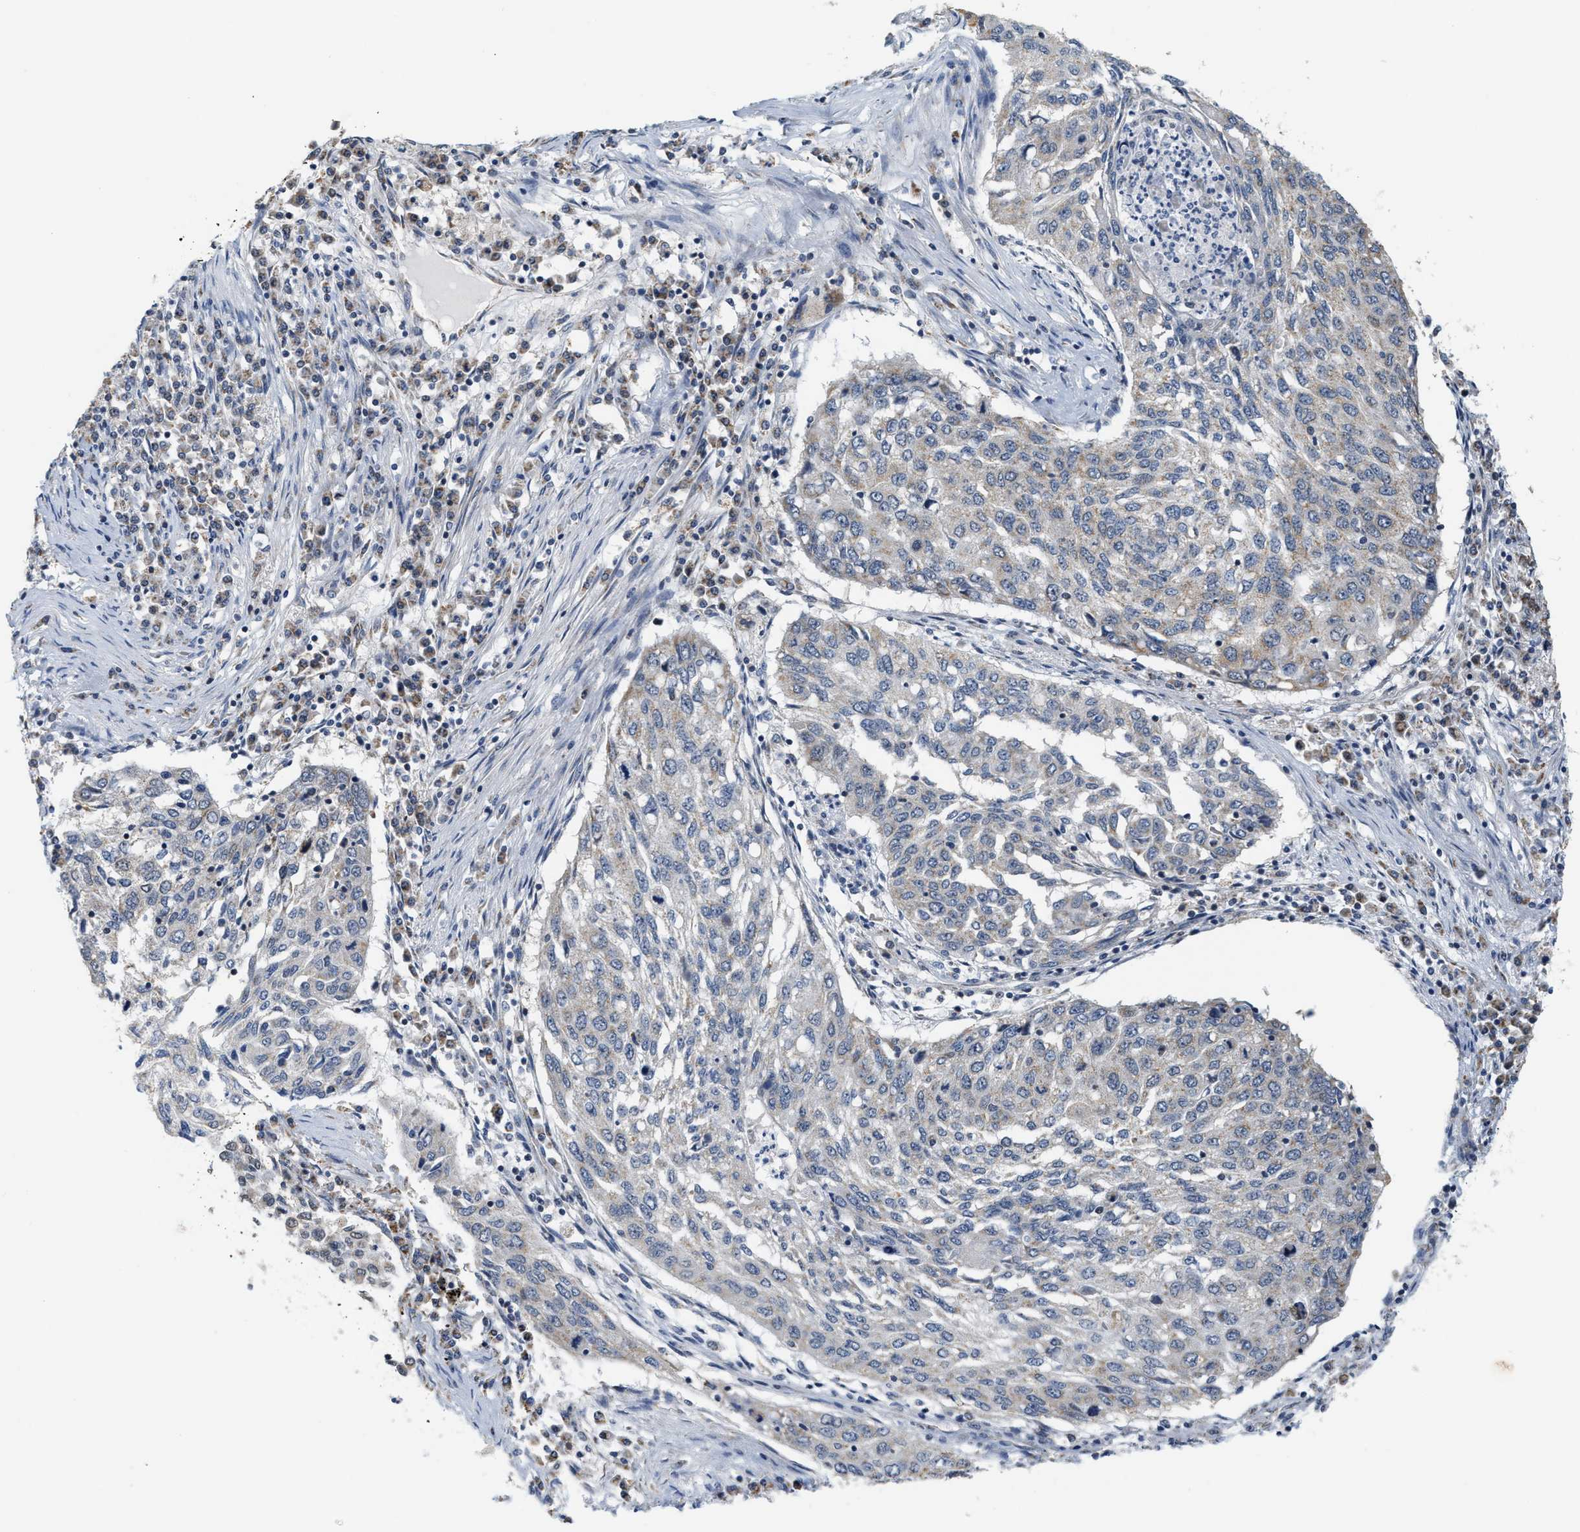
{"staining": {"intensity": "negative", "quantity": "none", "location": "none"}, "tissue": "lung cancer", "cell_type": "Tumor cells", "image_type": "cancer", "snomed": [{"axis": "morphology", "description": "Squamous cell carcinoma, NOS"}, {"axis": "topography", "description": "Lung"}], "caption": "DAB immunohistochemical staining of human lung cancer (squamous cell carcinoma) displays no significant expression in tumor cells.", "gene": "GIGYF1", "patient": {"sex": "female", "age": 63}}